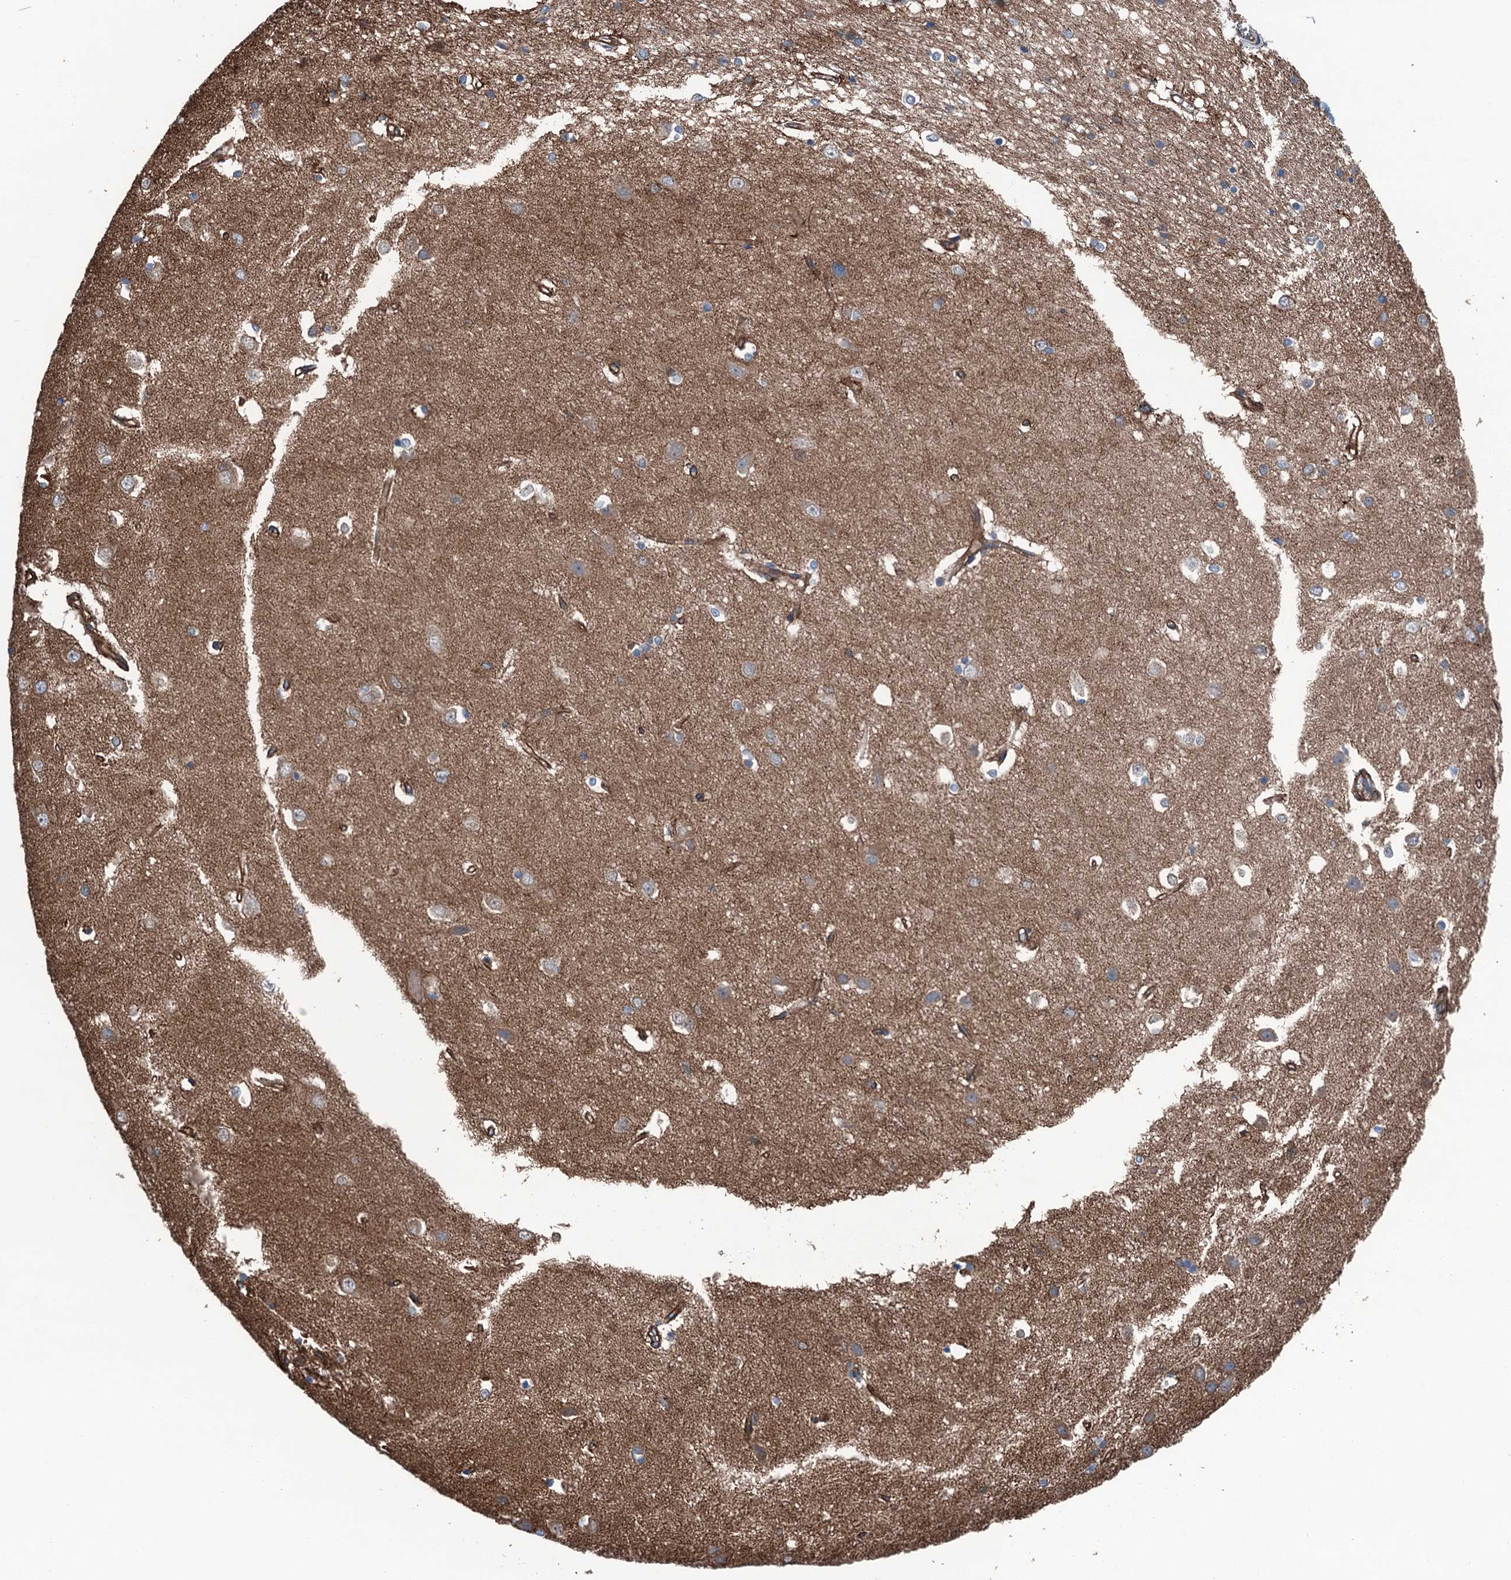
{"staining": {"intensity": "moderate", "quantity": "<25%", "location": "cytoplasmic/membranous"}, "tissue": "caudate", "cell_type": "Glial cells", "image_type": "normal", "snomed": [{"axis": "morphology", "description": "Normal tissue, NOS"}, {"axis": "topography", "description": "Lateral ventricle wall"}], "caption": "A micrograph of caudate stained for a protein displays moderate cytoplasmic/membranous brown staining in glial cells. Using DAB (brown) and hematoxylin (blue) stains, captured at high magnification using brightfield microscopy.", "gene": "NMRAL1", "patient": {"sex": "male", "age": 37}}